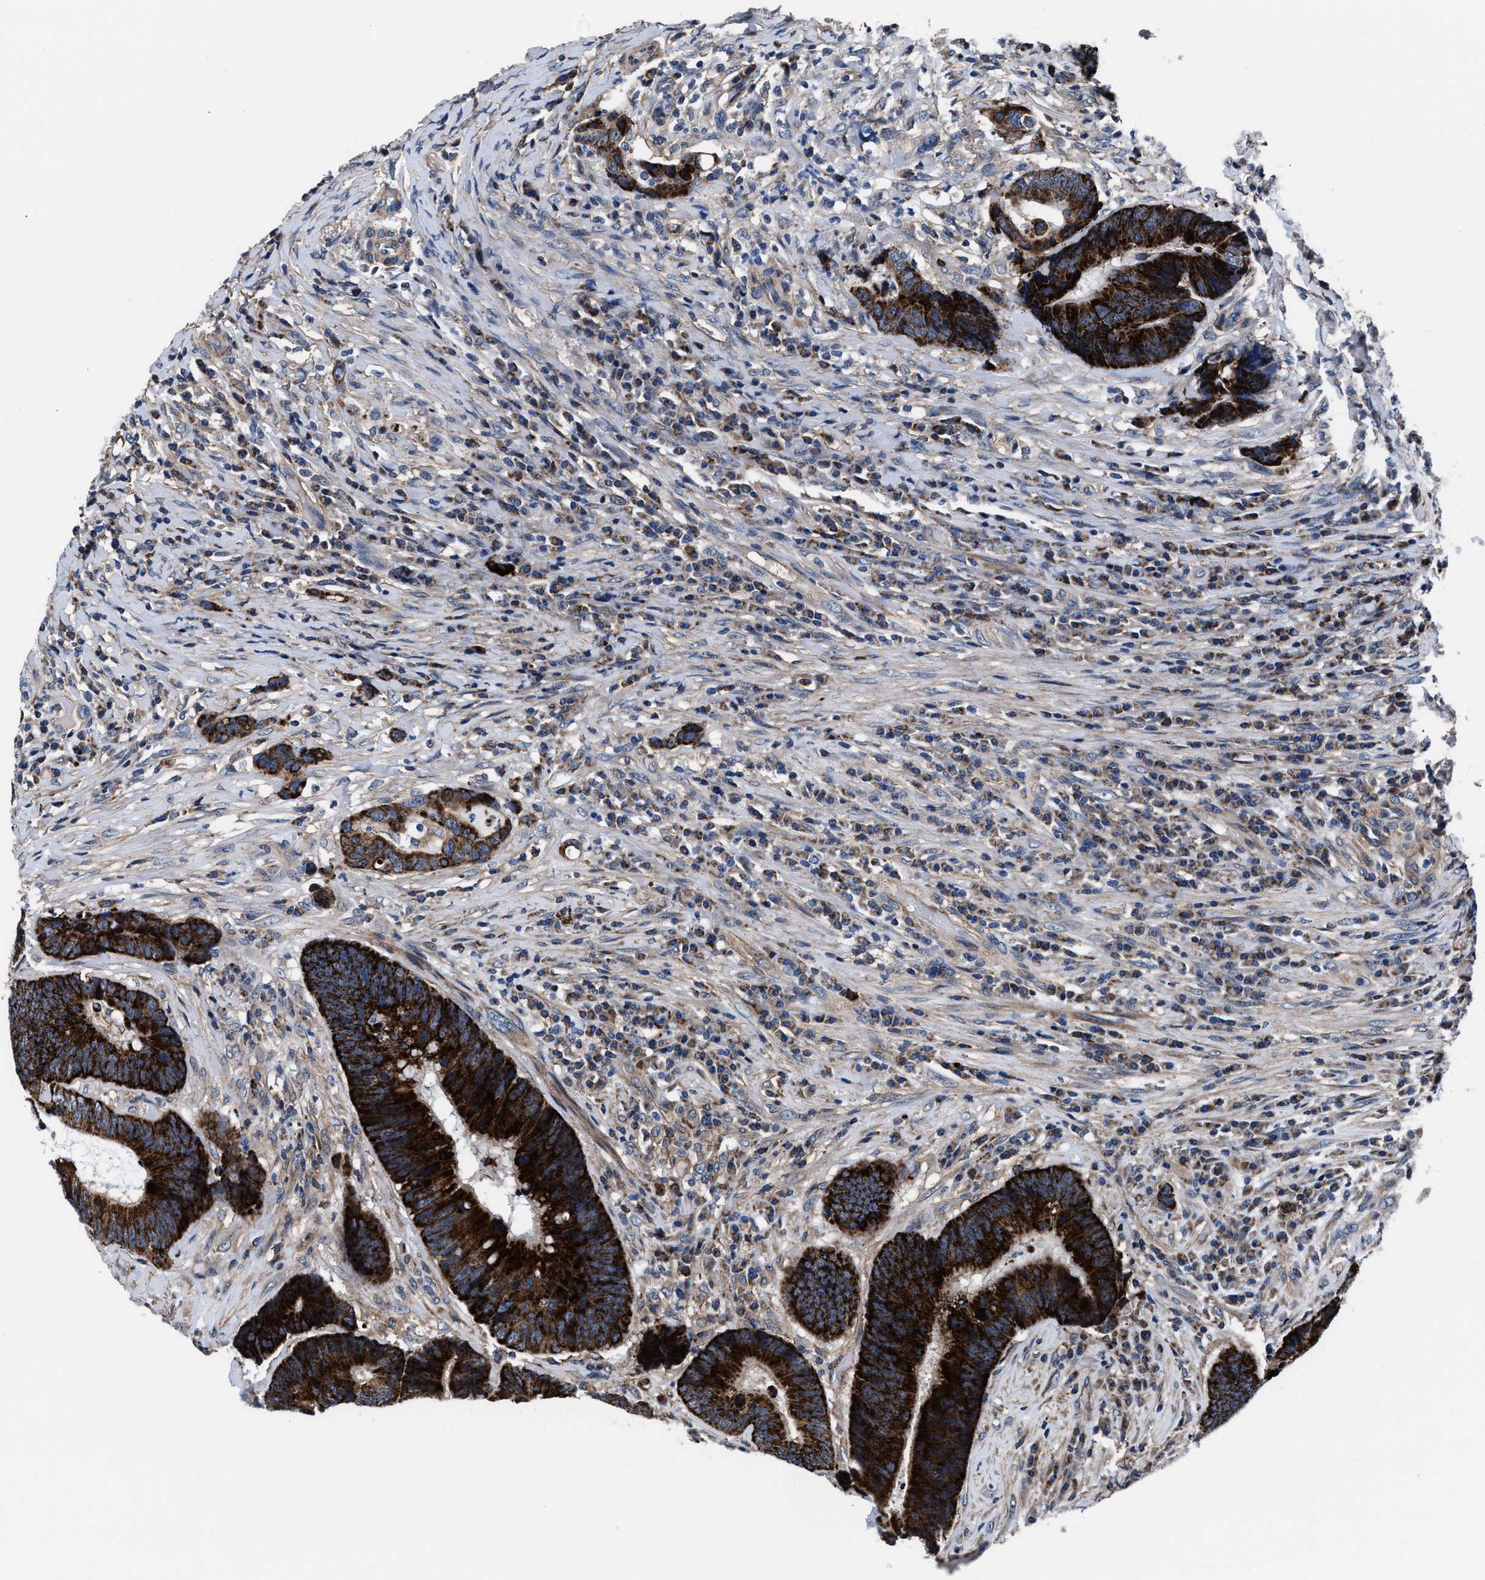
{"staining": {"intensity": "strong", "quantity": ">75%", "location": "cytoplasmic/membranous"}, "tissue": "colorectal cancer", "cell_type": "Tumor cells", "image_type": "cancer", "snomed": [{"axis": "morphology", "description": "Adenocarcinoma, NOS"}, {"axis": "topography", "description": "Rectum"}, {"axis": "topography", "description": "Anal"}], "caption": "Immunohistochemistry staining of colorectal adenocarcinoma, which reveals high levels of strong cytoplasmic/membranous expression in about >75% of tumor cells indicating strong cytoplasmic/membranous protein staining. The staining was performed using DAB (brown) for protein detection and nuclei were counterstained in hematoxylin (blue).", "gene": "NKTR", "patient": {"sex": "female", "age": 89}}